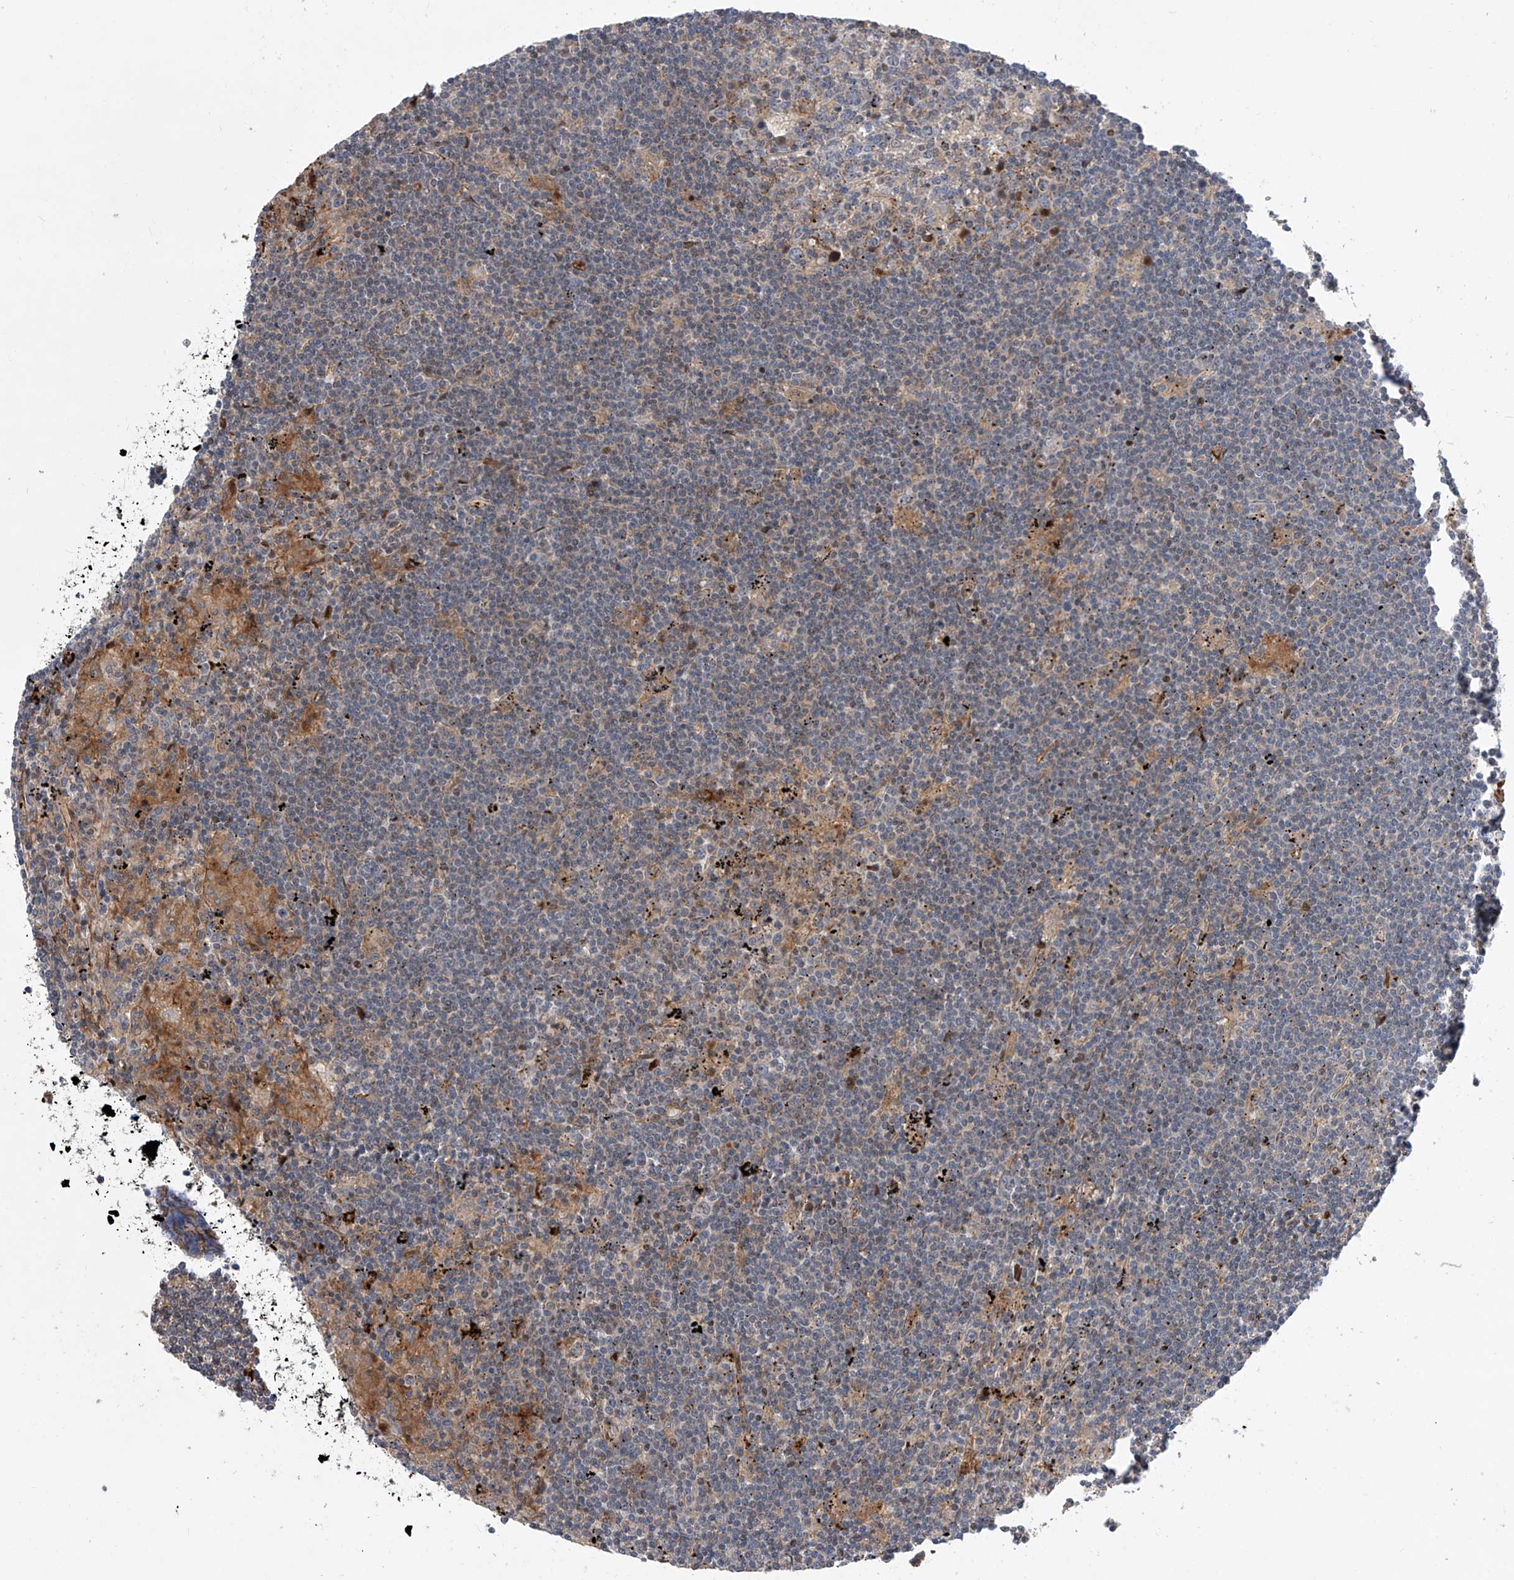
{"staining": {"intensity": "negative", "quantity": "none", "location": "none"}, "tissue": "lymphoma", "cell_type": "Tumor cells", "image_type": "cancer", "snomed": [{"axis": "morphology", "description": "Malignant lymphoma, non-Hodgkin's type, Low grade"}, {"axis": "topography", "description": "Spleen"}], "caption": "DAB immunohistochemical staining of lymphoma exhibits no significant staining in tumor cells.", "gene": "PDSS2", "patient": {"sex": "male", "age": 76}}